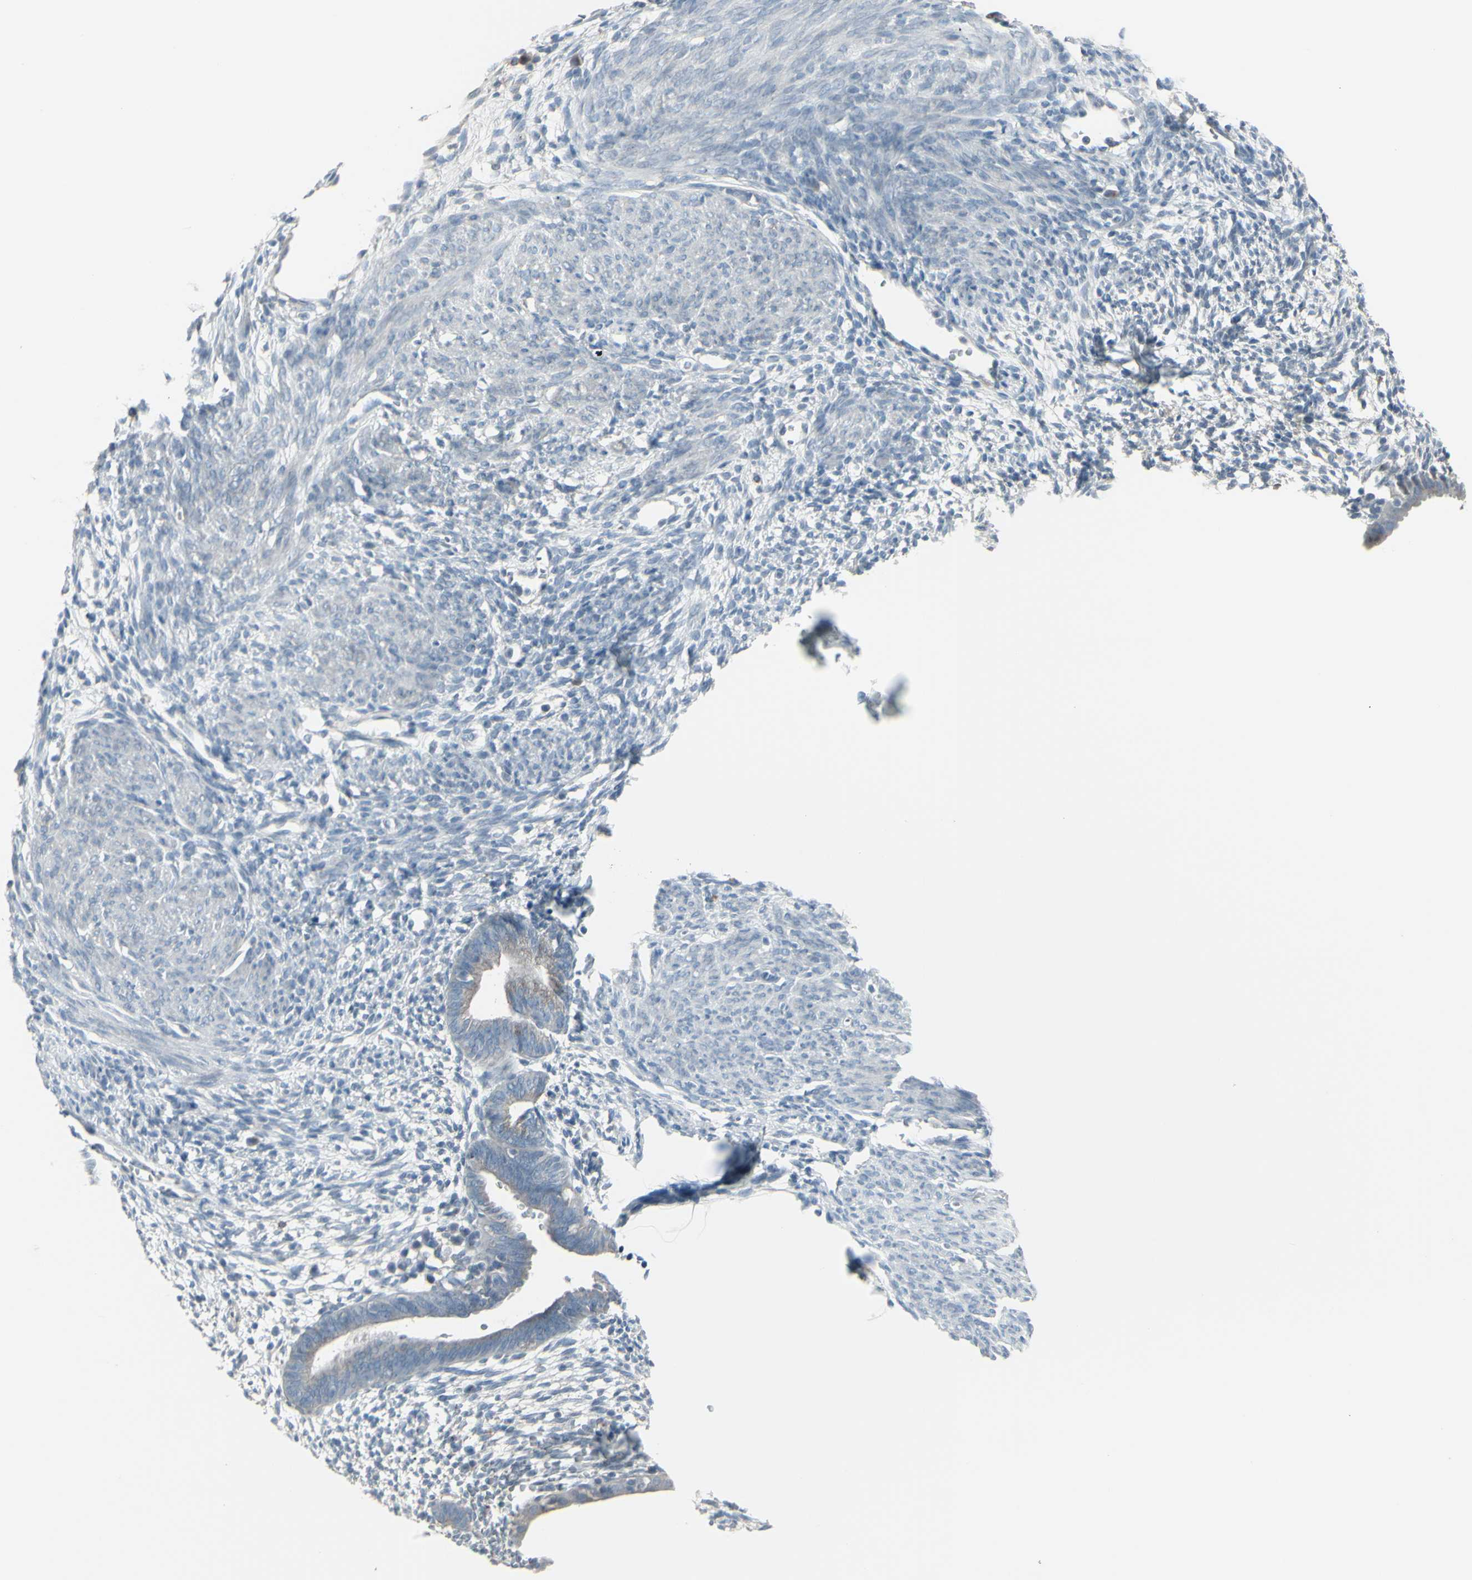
{"staining": {"intensity": "negative", "quantity": "none", "location": "none"}, "tissue": "endometrium", "cell_type": "Cells in endometrial stroma", "image_type": "normal", "snomed": [{"axis": "morphology", "description": "Normal tissue, NOS"}, {"axis": "morphology", "description": "Atrophy, NOS"}, {"axis": "topography", "description": "Uterus"}, {"axis": "topography", "description": "Endometrium"}], "caption": "Immunohistochemistry (IHC) histopathology image of normal human endometrium stained for a protein (brown), which shows no staining in cells in endometrial stroma.", "gene": "CD79B", "patient": {"sex": "female", "age": 68}}